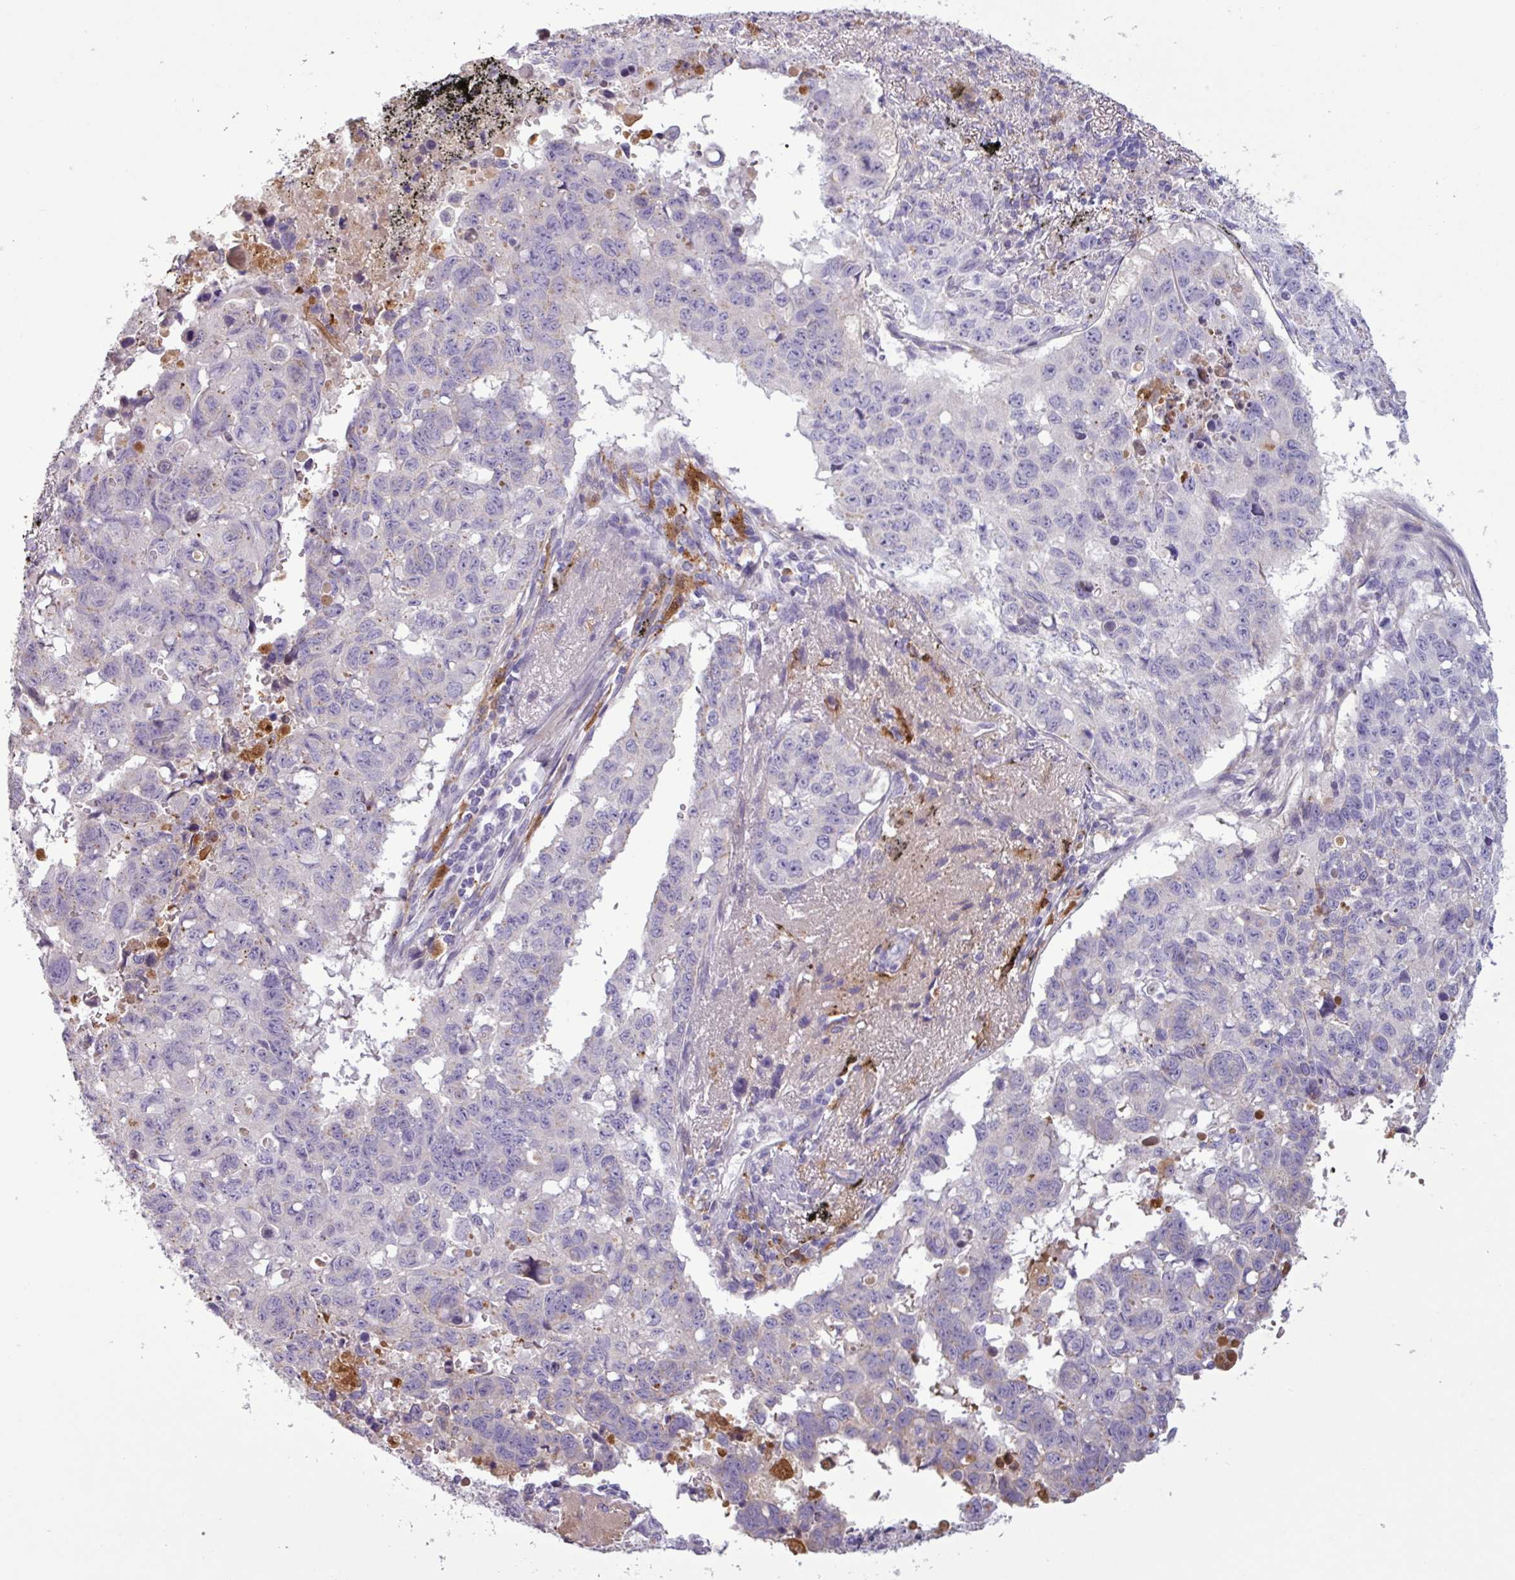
{"staining": {"intensity": "negative", "quantity": "none", "location": "none"}, "tissue": "lung cancer", "cell_type": "Tumor cells", "image_type": "cancer", "snomed": [{"axis": "morphology", "description": "Squamous cell carcinoma, NOS"}, {"axis": "topography", "description": "Lung"}], "caption": "This is an immunohistochemistry (IHC) image of human lung cancer. There is no expression in tumor cells.", "gene": "C4B", "patient": {"sex": "male", "age": 60}}